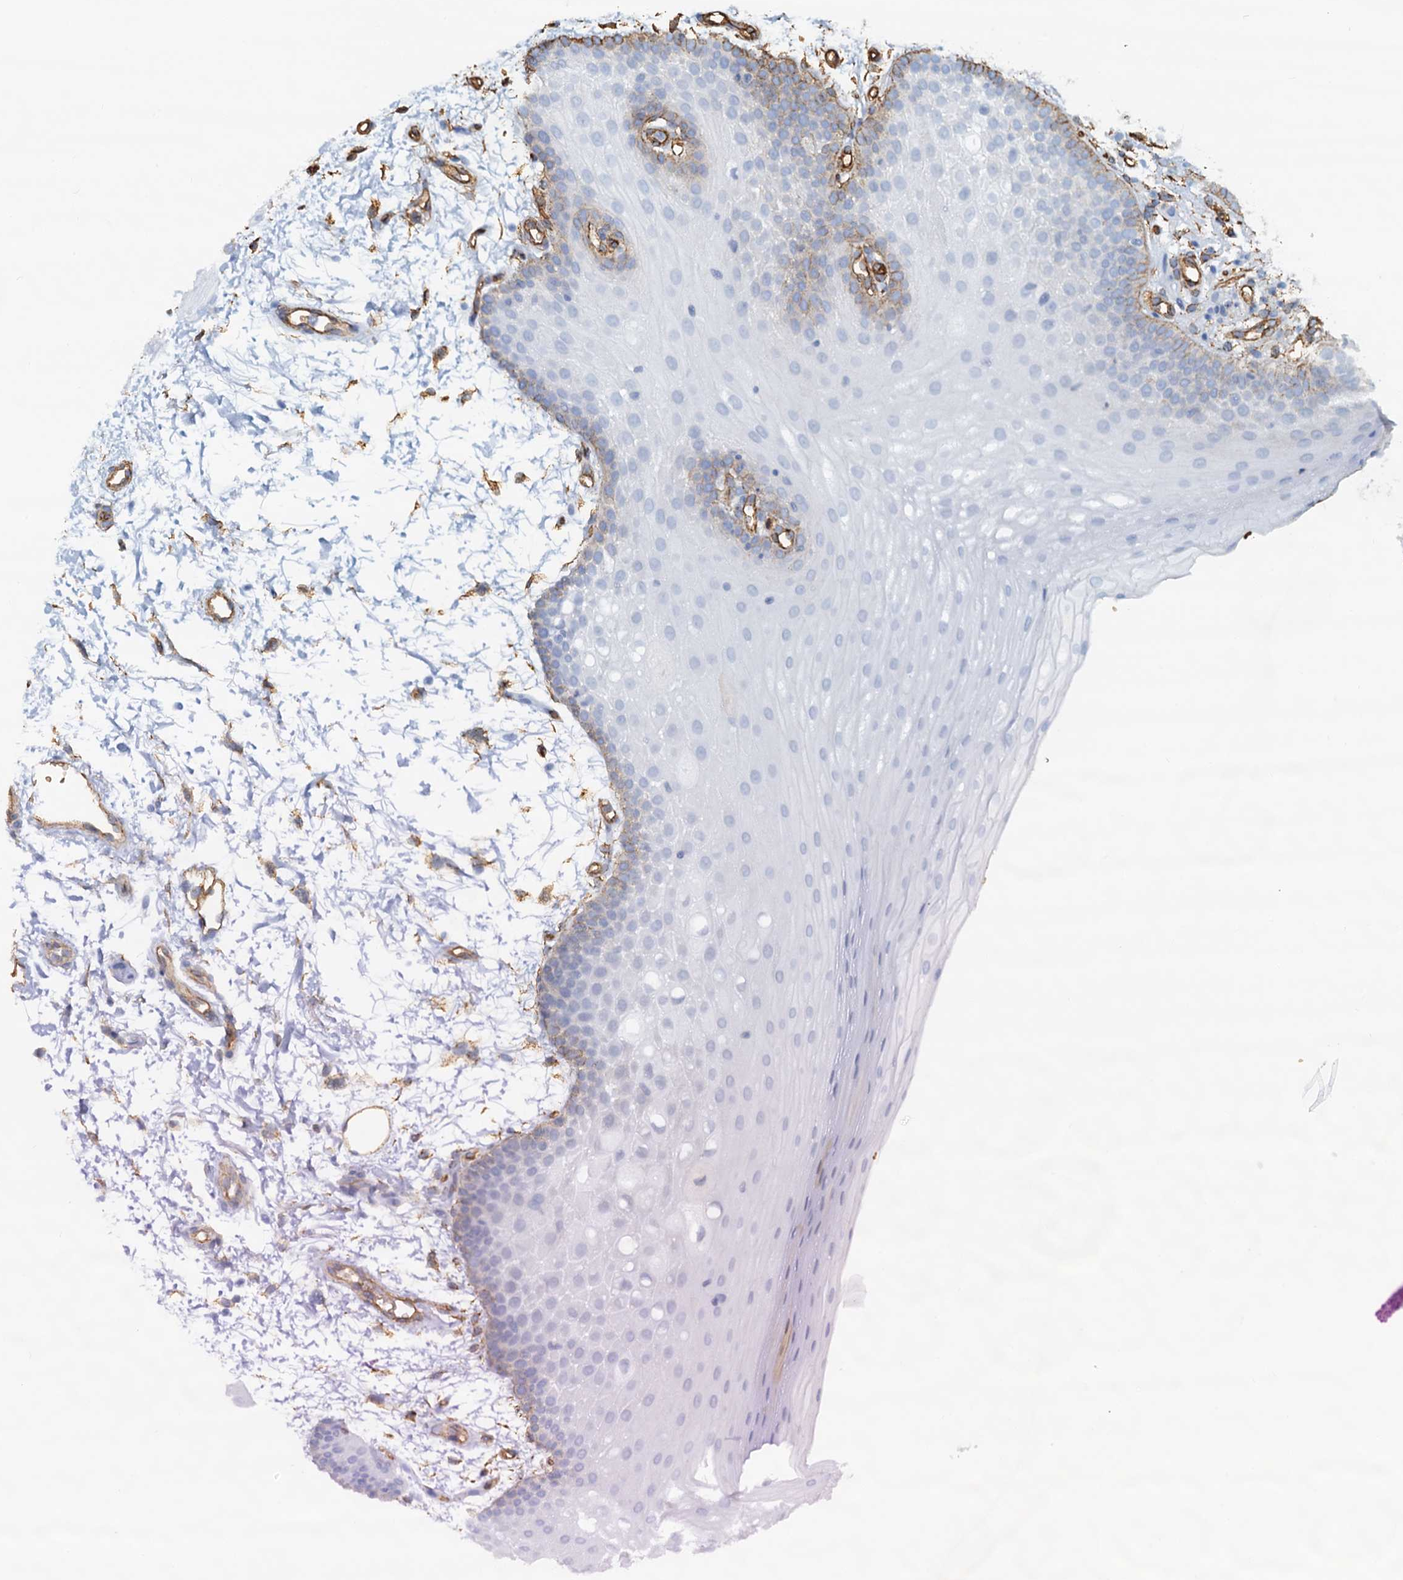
{"staining": {"intensity": "moderate", "quantity": "<25%", "location": "cytoplasmic/membranous"}, "tissue": "oral mucosa", "cell_type": "Squamous epithelial cells", "image_type": "normal", "snomed": [{"axis": "morphology", "description": "Normal tissue, NOS"}, {"axis": "topography", "description": "Oral tissue"}], "caption": "Squamous epithelial cells demonstrate moderate cytoplasmic/membranous positivity in about <25% of cells in unremarkable oral mucosa.", "gene": "DGKG", "patient": {"sex": "male", "age": 68}}